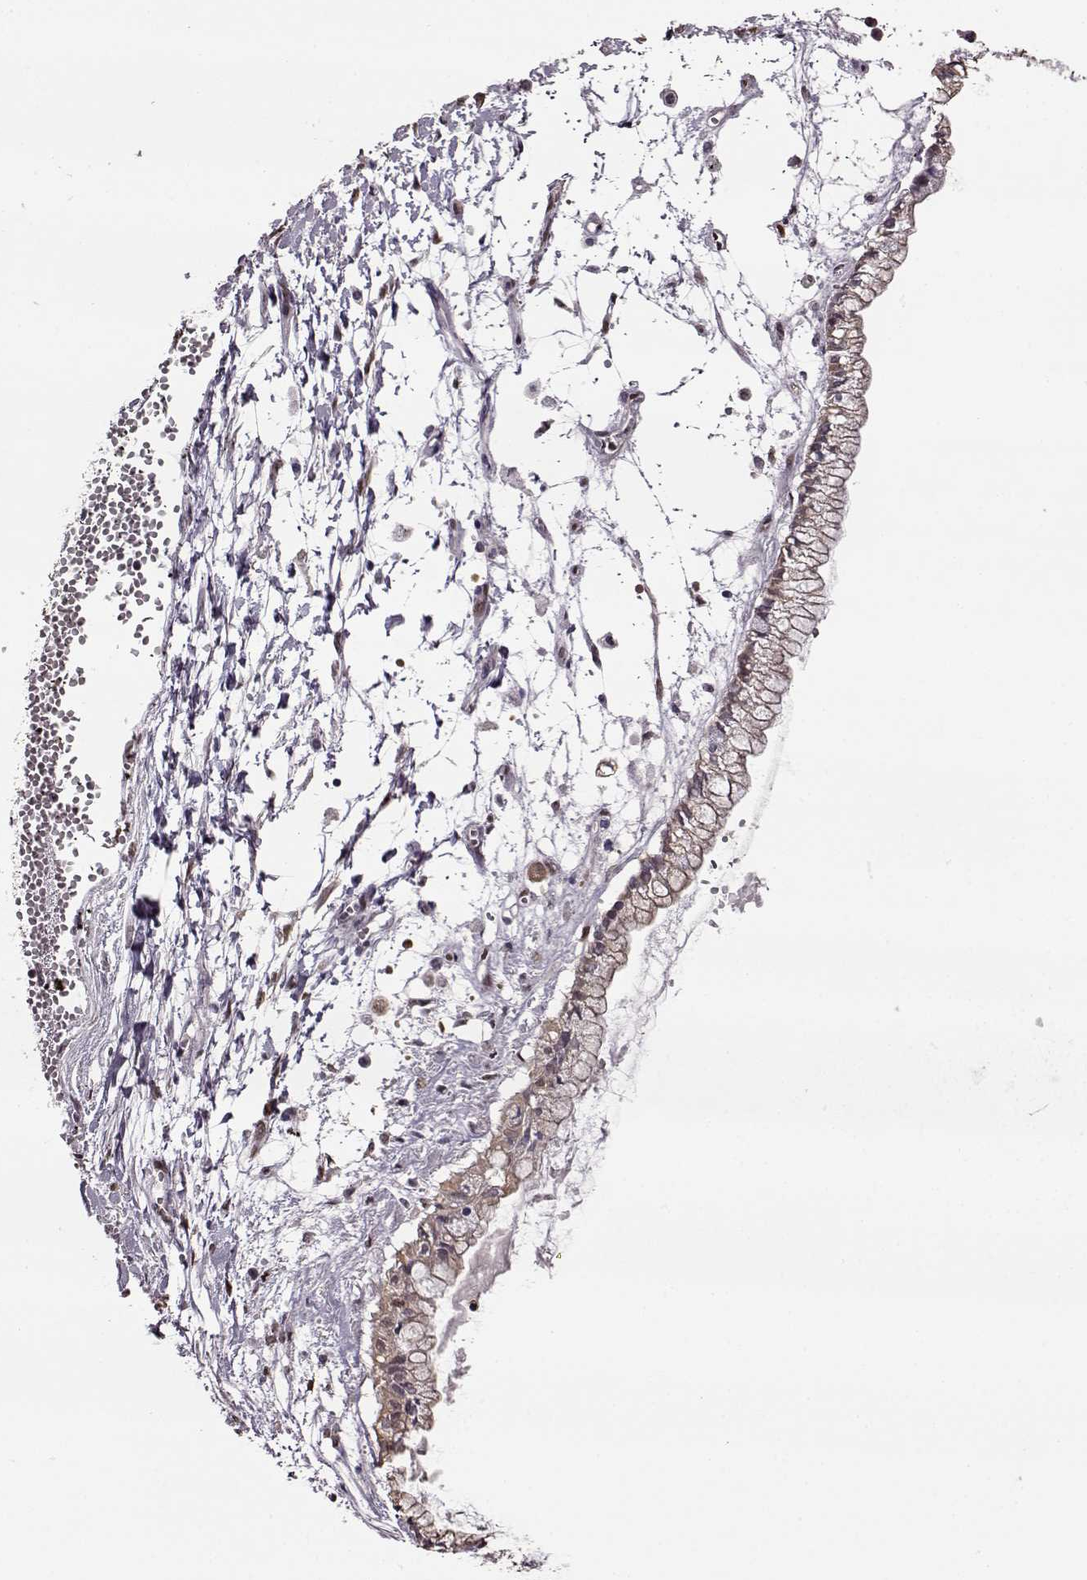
{"staining": {"intensity": "weak", "quantity": "<25%", "location": "nuclear"}, "tissue": "ovarian cancer", "cell_type": "Tumor cells", "image_type": "cancer", "snomed": [{"axis": "morphology", "description": "Cystadenocarcinoma, mucinous, NOS"}, {"axis": "topography", "description": "Ovary"}], "caption": "This is a image of IHC staining of mucinous cystadenocarcinoma (ovarian), which shows no positivity in tumor cells. (Brightfield microscopy of DAB (3,3'-diaminobenzidine) immunohistochemistry at high magnification).", "gene": "FTO", "patient": {"sex": "female", "age": 67}}